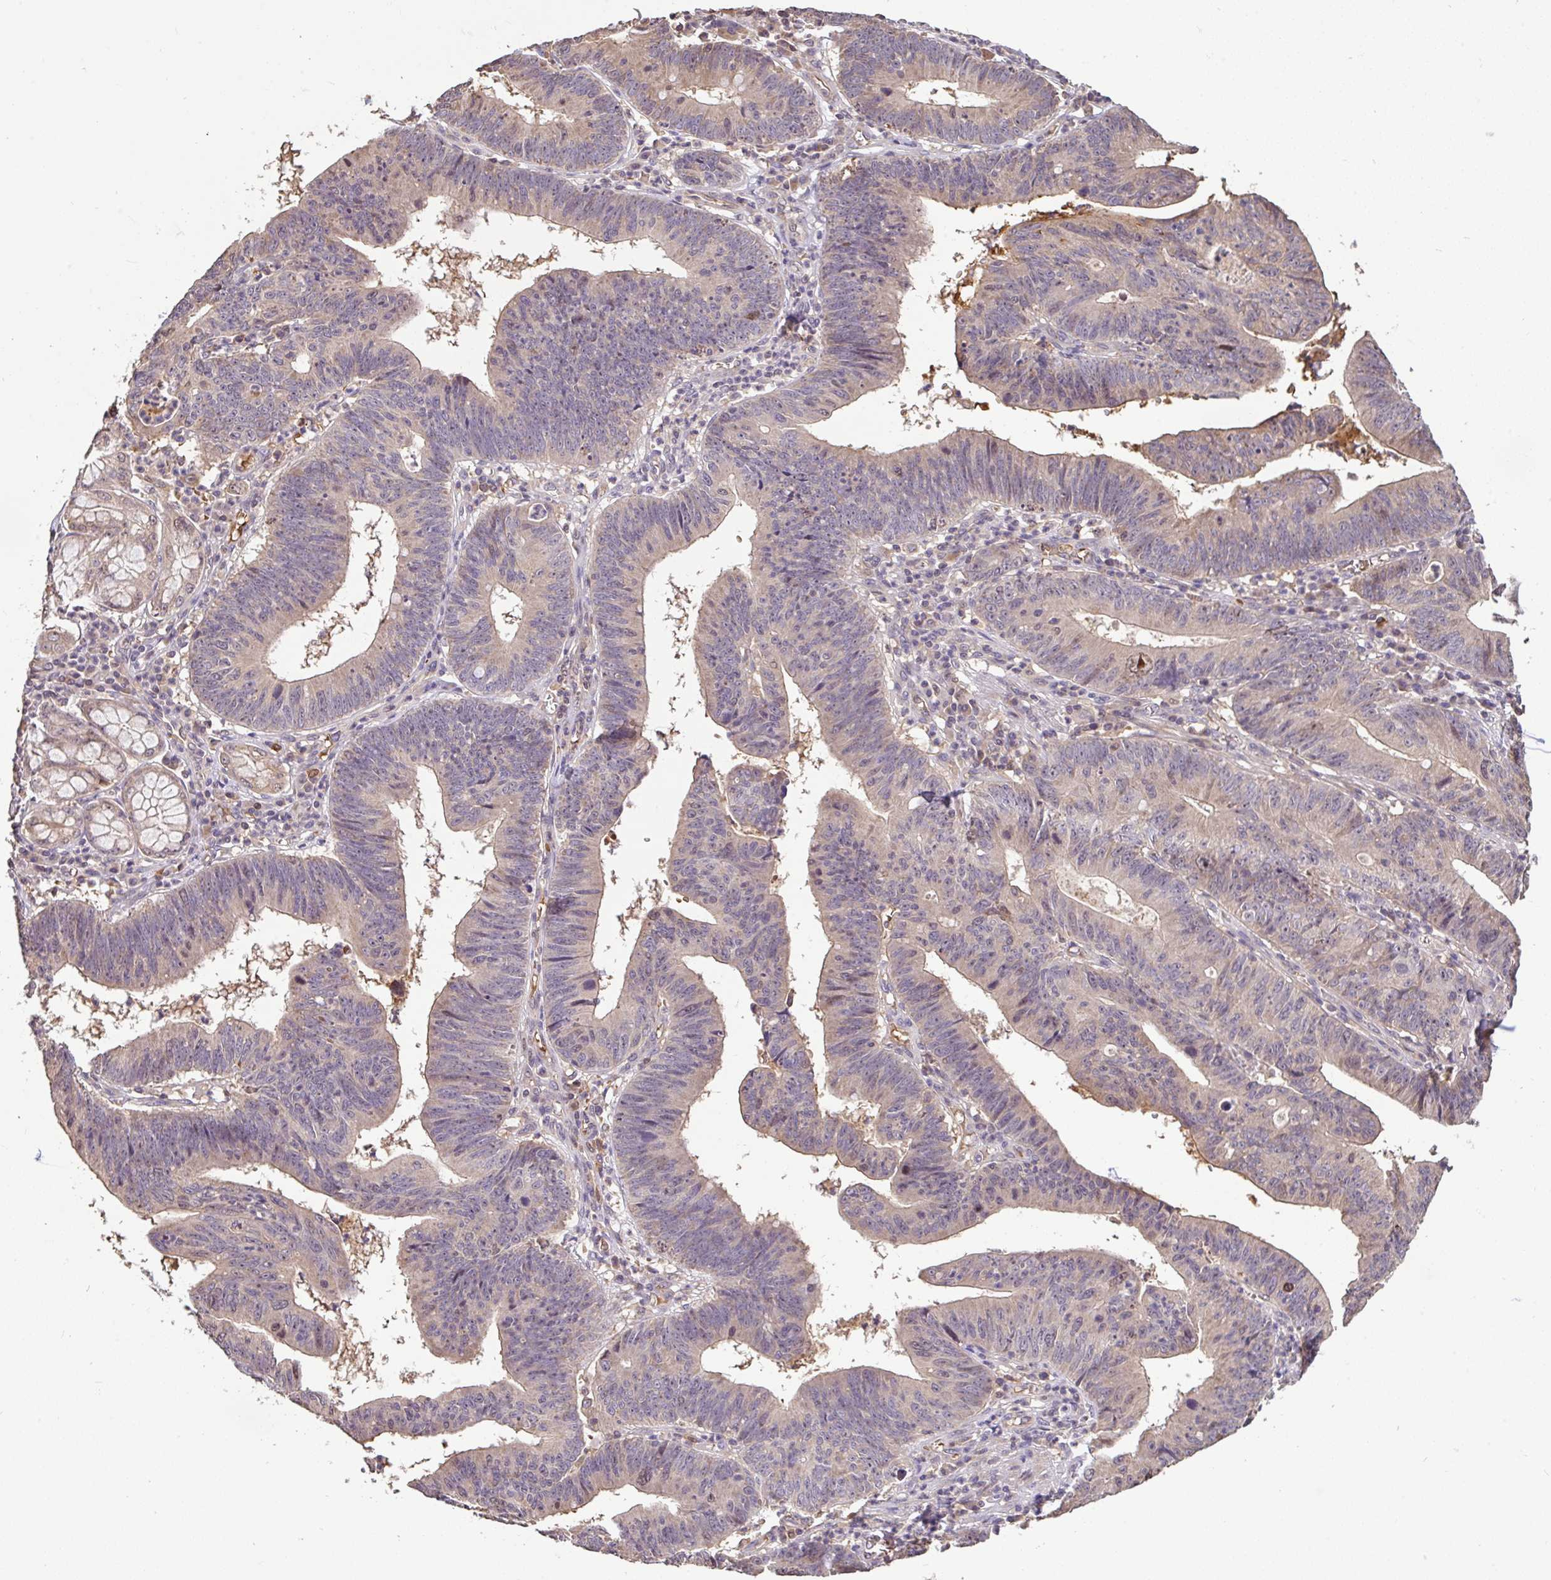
{"staining": {"intensity": "negative", "quantity": "none", "location": "none"}, "tissue": "stomach cancer", "cell_type": "Tumor cells", "image_type": "cancer", "snomed": [{"axis": "morphology", "description": "Adenocarcinoma, NOS"}, {"axis": "topography", "description": "Stomach"}], "caption": "Immunohistochemistry photomicrograph of human stomach cancer stained for a protein (brown), which reveals no positivity in tumor cells. The staining is performed using DAB brown chromogen with nuclei counter-stained in using hematoxylin.", "gene": "C1QTNF9B", "patient": {"sex": "male", "age": 59}}